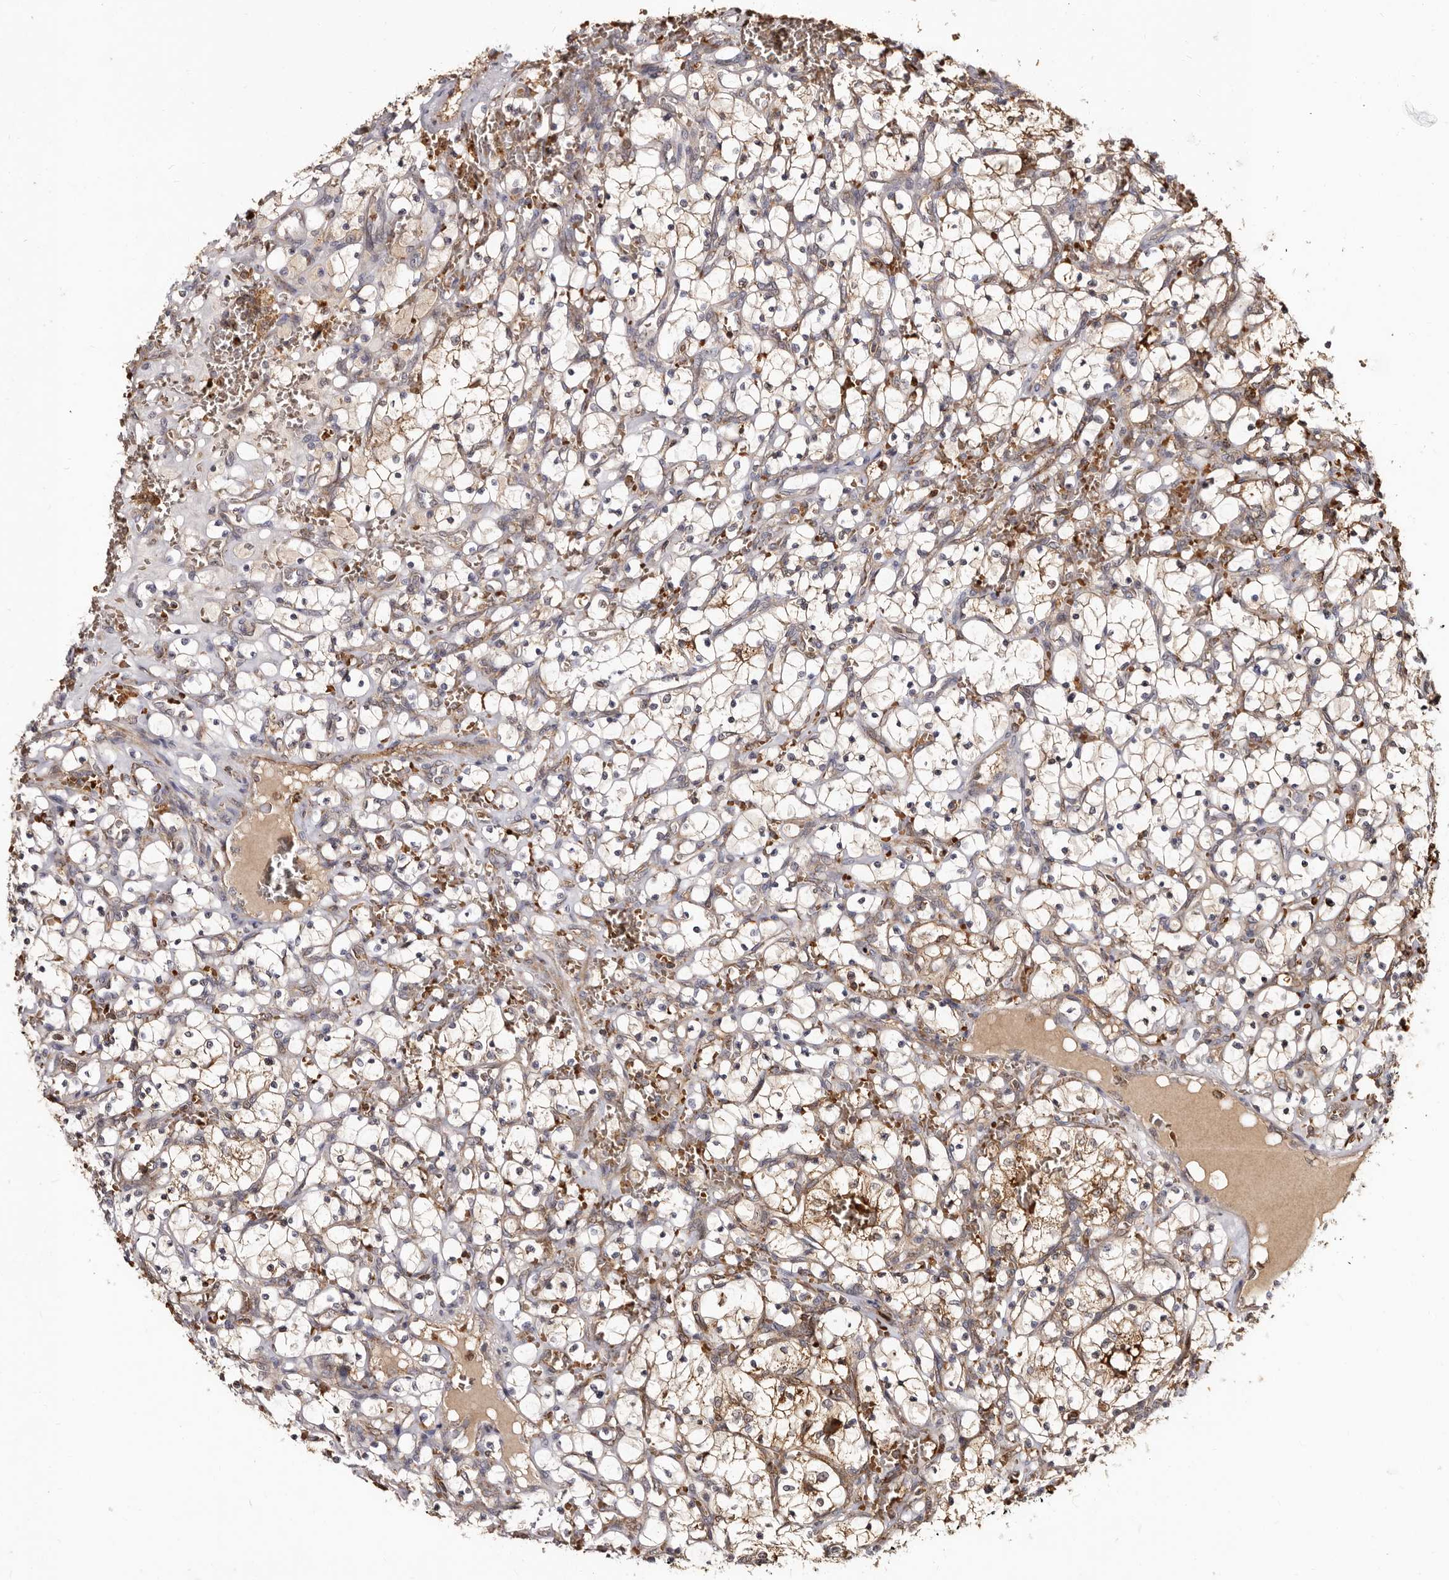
{"staining": {"intensity": "moderate", "quantity": "25%-75%", "location": "cytoplasmic/membranous"}, "tissue": "renal cancer", "cell_type": "Tumor cells", "image_type": "cancer", "snomed": [{"axis": "morphology", "description": "Adenocarcinoma, NOS"}, {"axis": "topography", "description": "Kidney"}], "caption": "Tumor cells reveal moderate cytoplasmic/membranous expression in approximately 25%-75% of cells in renal adenocarcinoma.", "gene": "BAX", "patient": {"sex": "female", "age": 69}}